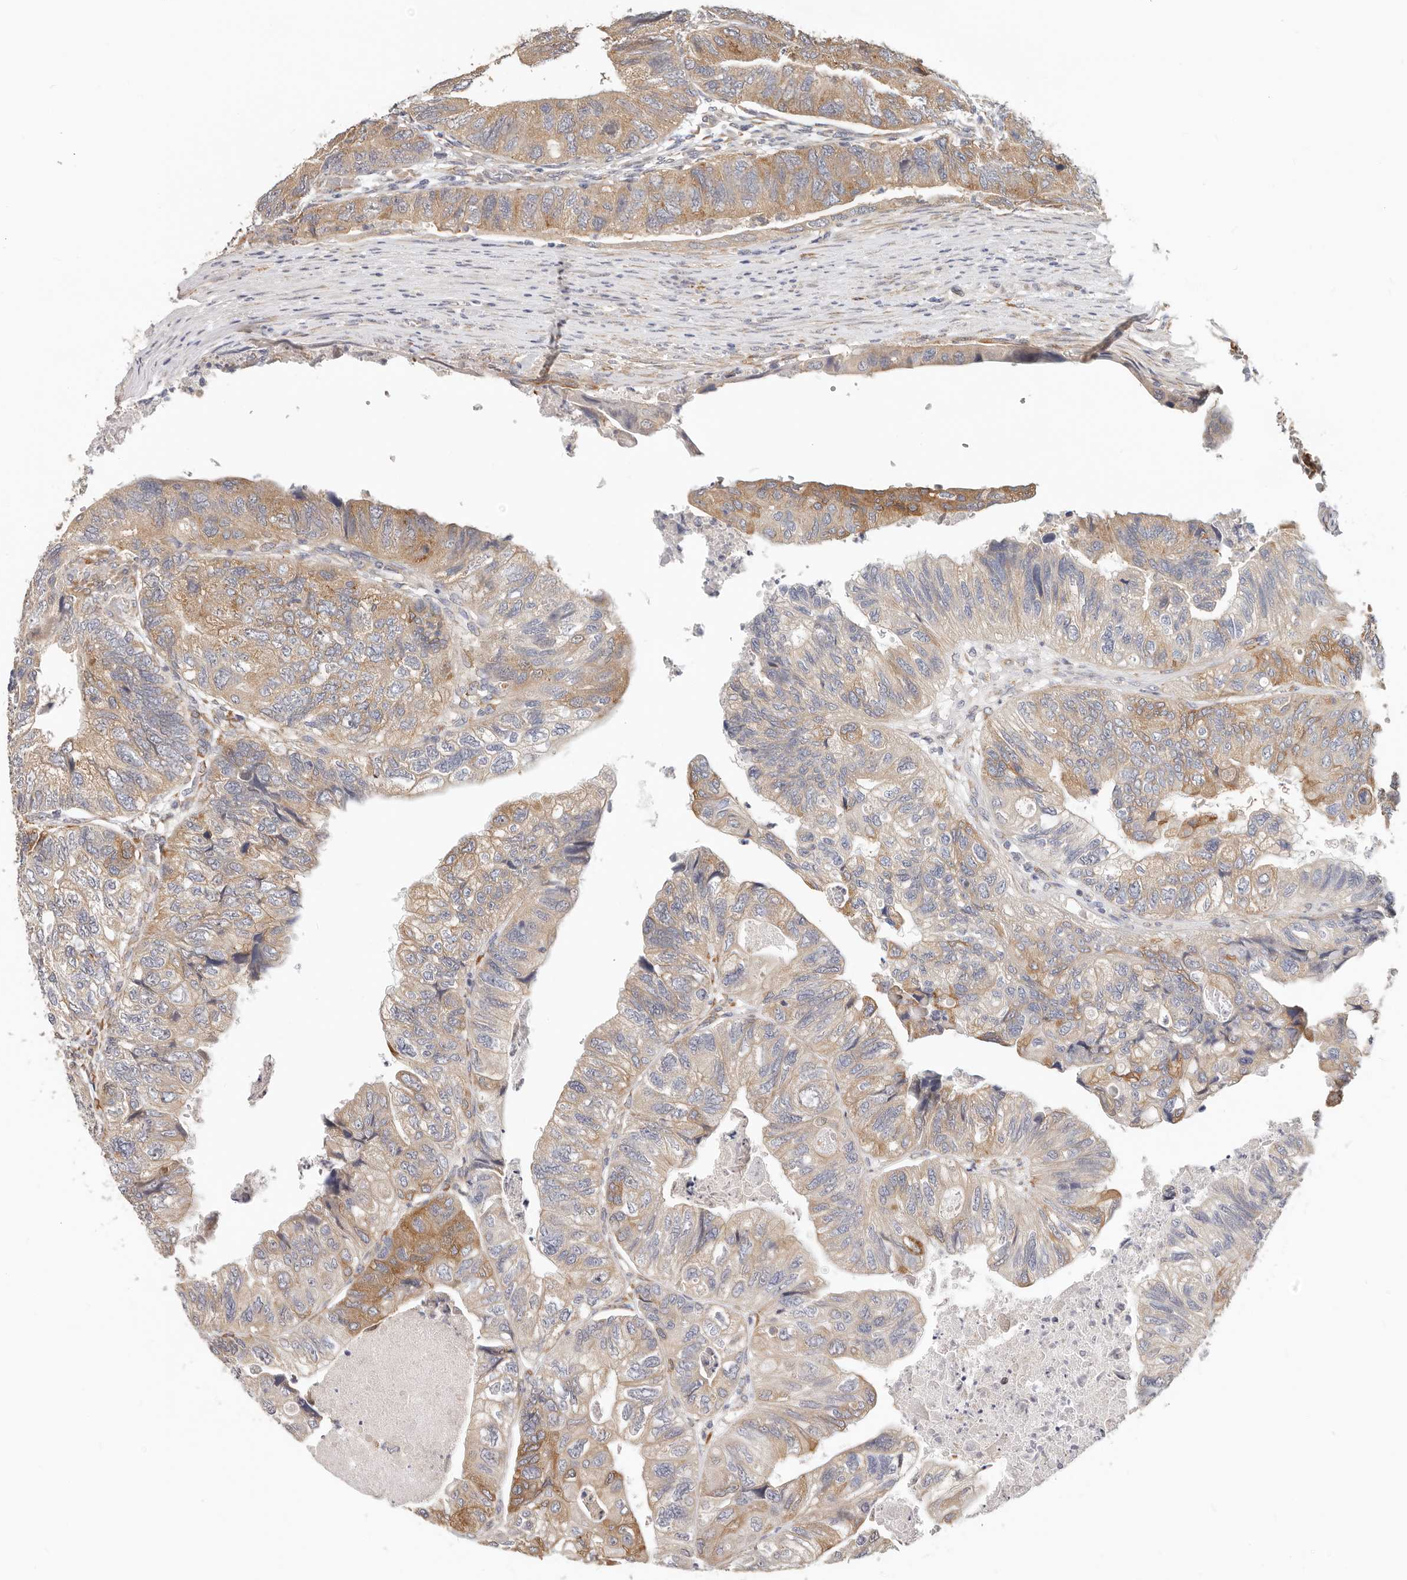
{"staining": {"intensity": "moderate", "quantity": "25%-75%", "location": "cytoplasmic/membranous"}, "tissue": "colorectal cancer", "cell_type": "Tumor cells", "image_type": "cancer", "snomed": [{"axis": "morphology", "description": "Adenocarcinoma, NOS"}, {"axis": "topography", "description": "Rectum"}], "caption": "The image displays staining of colorectal adenocarcinoma, revealing moderate cytoplasmic/membranous protein positivity (brown color) within tumor cells. Nuclei are stained in blue.", "gene": "AFDN", "patient": {"sex": "male", "age": 63}}